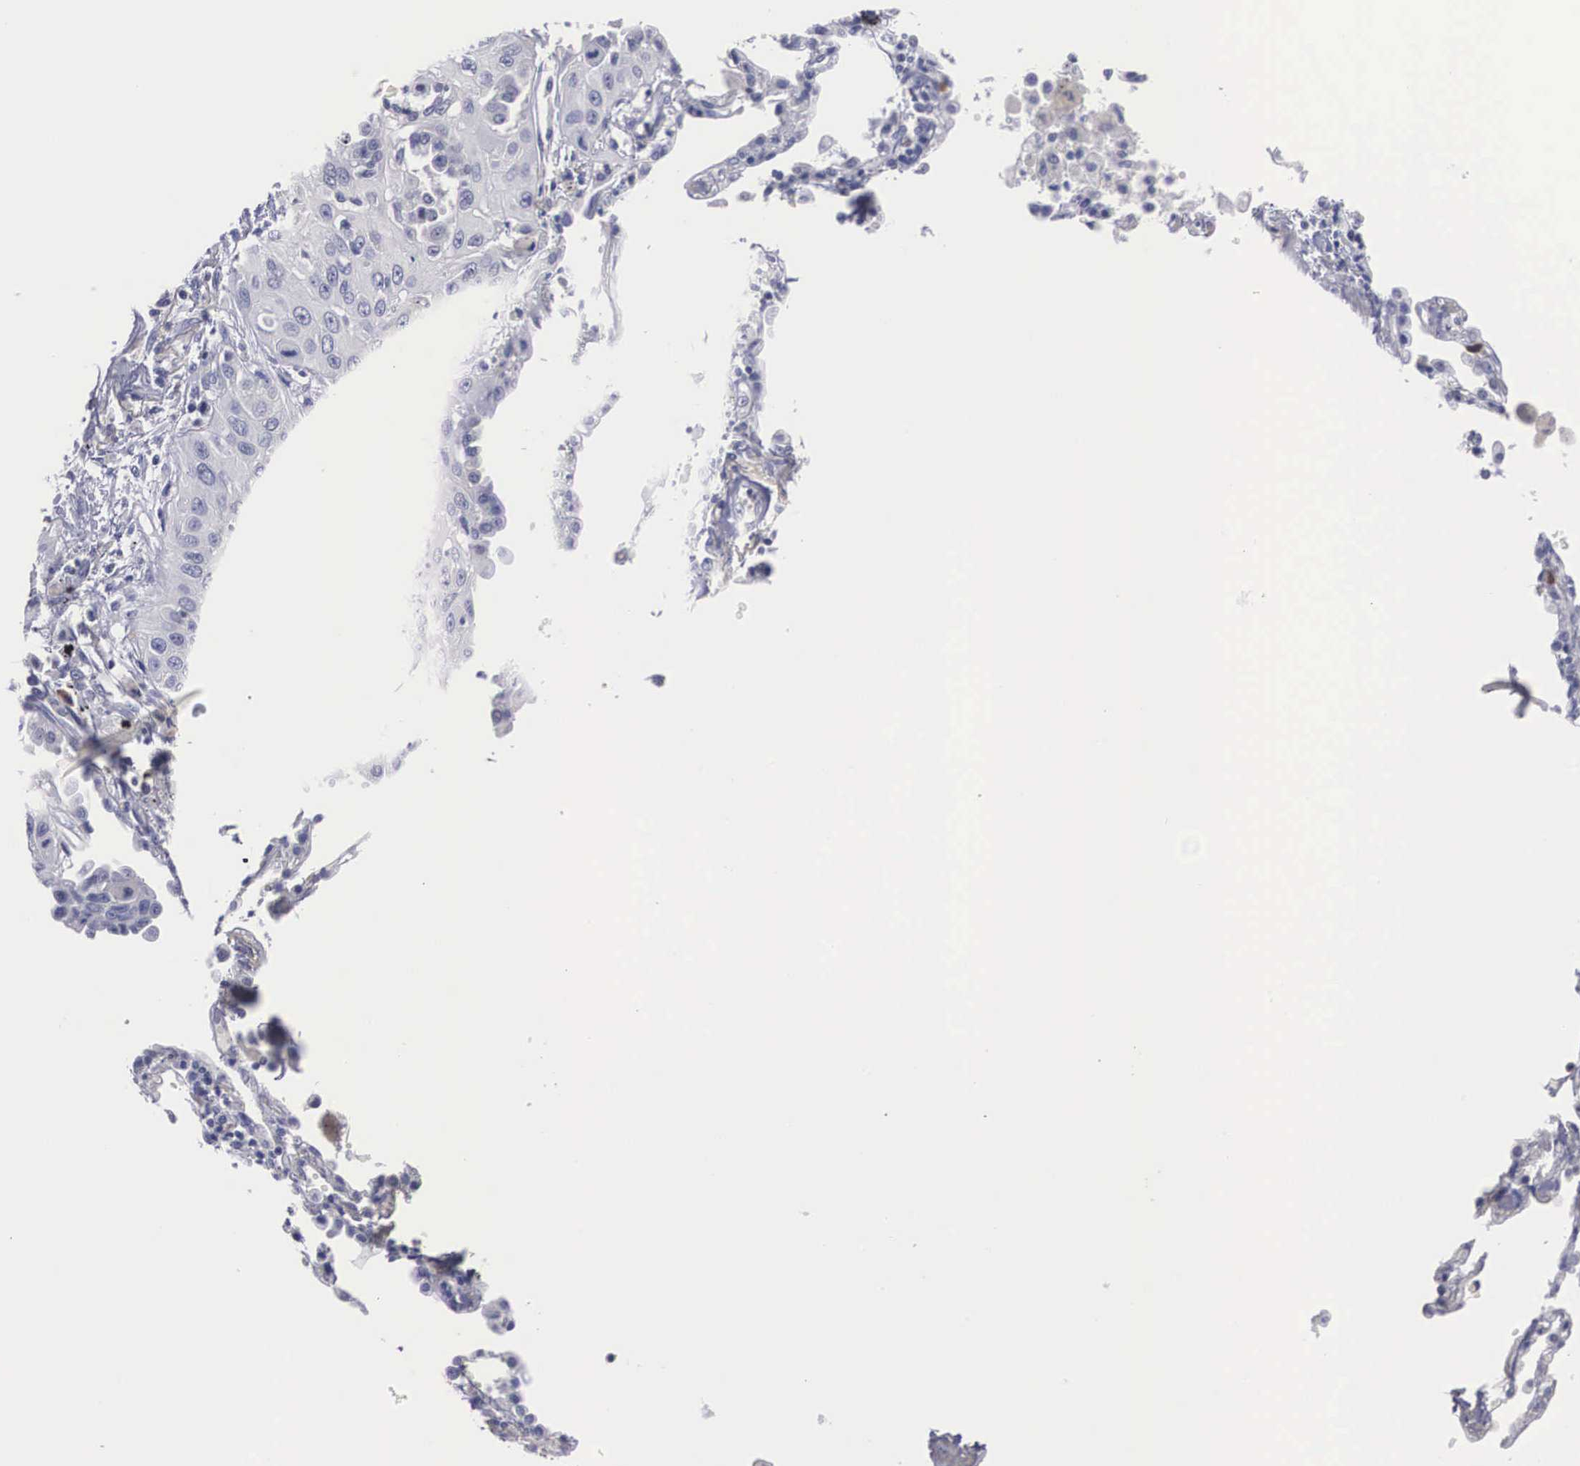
{"staining": {"intensity": "negative", "quantity": "none", "location": "none"}, "tissue": "lung cancer", "cell_type": "Tumor cells", "image_type": "cancer", "snomed": [{"axis": "morphology", "description": "Squamous cell carcinoma, NOS"}, {"axis": "topography", "description": "Lung"}], "caption": "DAB (3,3'-diaminobenzidine) immunohistochemical staining of human squamous cell carcinoma (lung) demonstrates no significant staining in tumor cells. (Stains: DAB (3,3'-diaminobenzidine) IHC with hematoxylin counter stain, Microscopy: brightfield microscopy at high magnification).", "gene": "REPS2", "patient": {"sex": "male", "age": 71}}